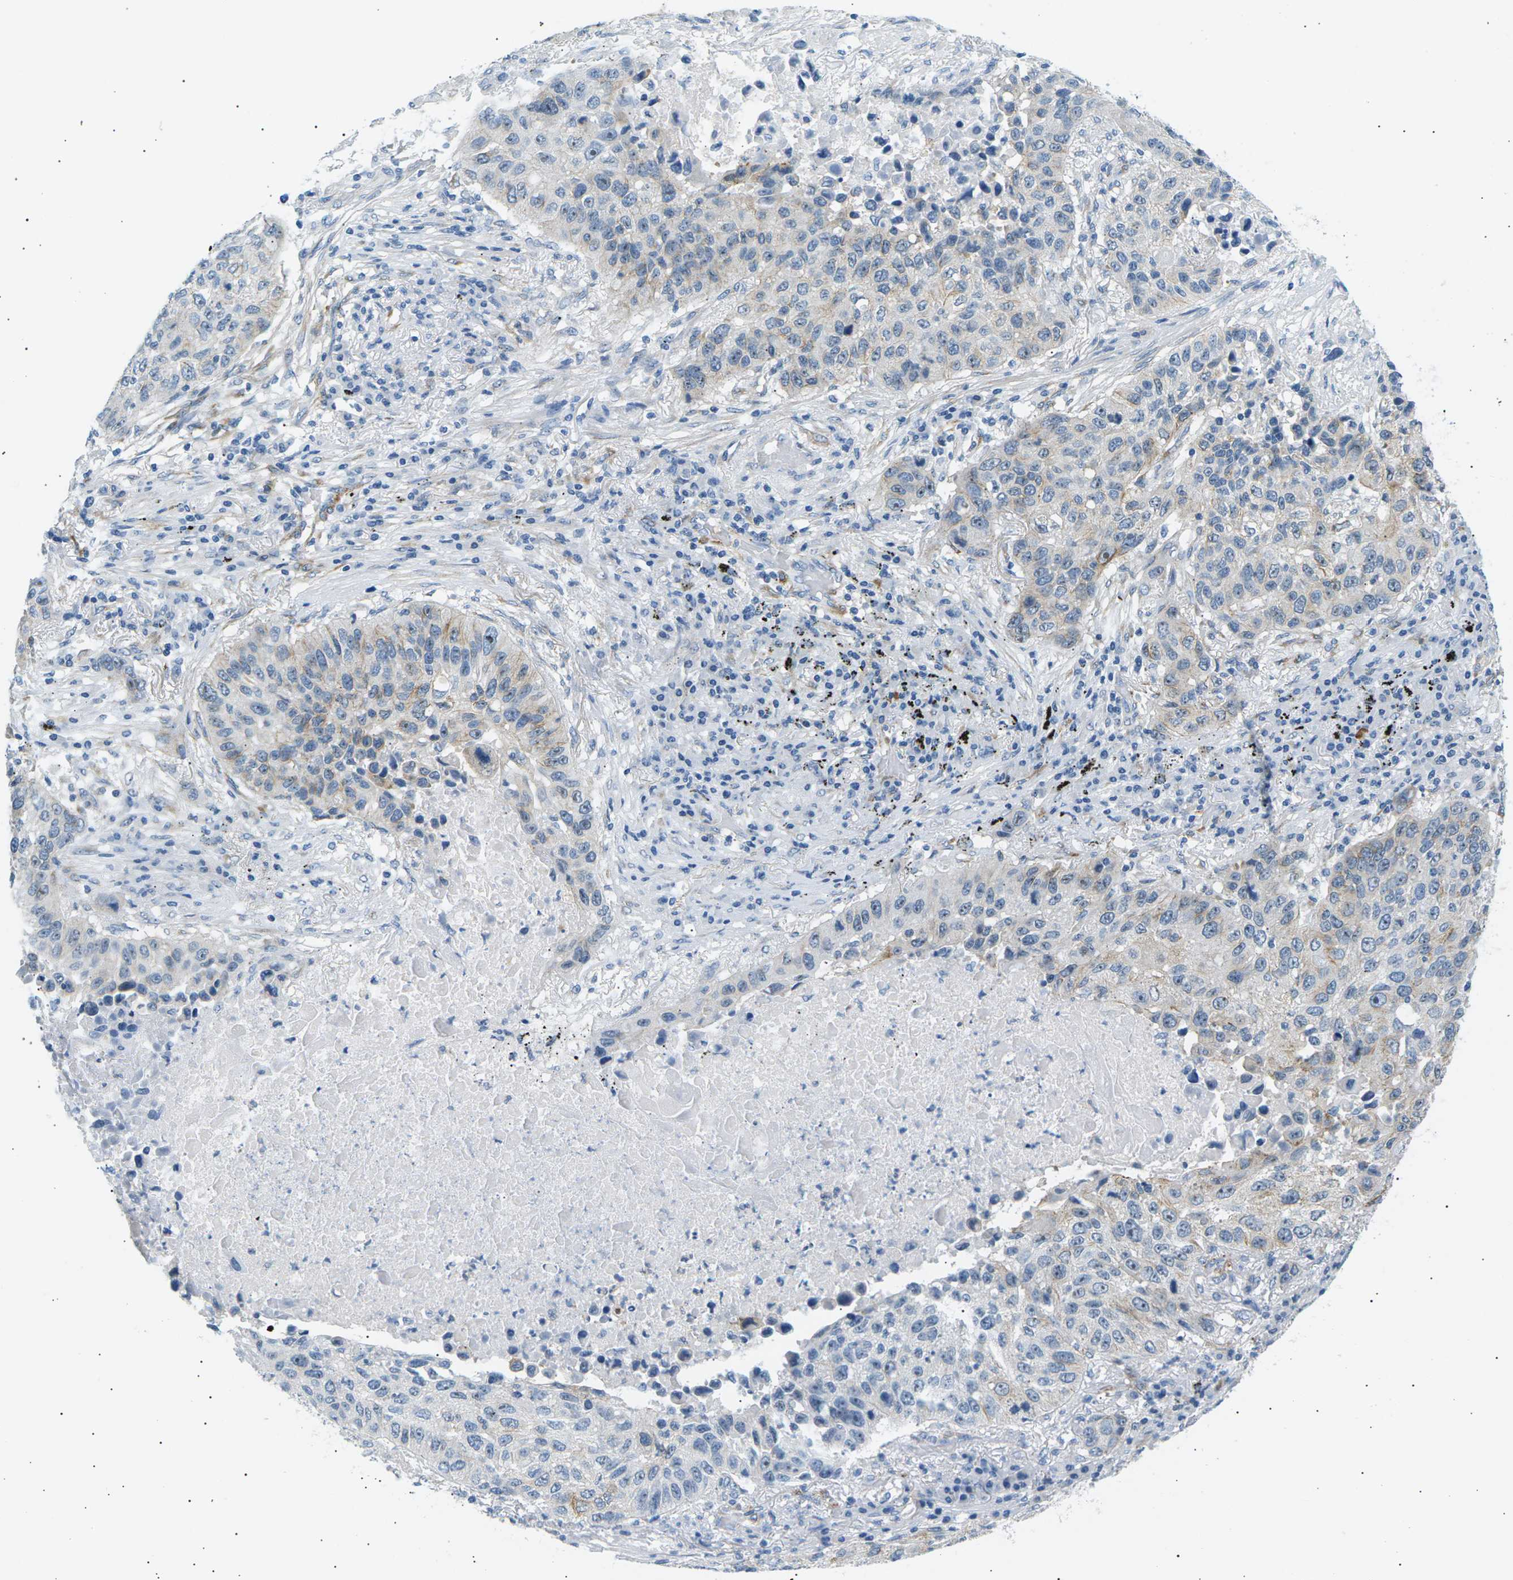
{"staining": {"intensity": "weak", "quantity": "25%-75%", "location": "cytoplasmic/membranous"}, "tissue": "lung cancer", "cell_type": "Tumor cells", "image_type": "cancer", "snomed": [{"axis": "morphology", "description": "Squamous cell carcinoma, NOS"}, {"axis": "topography", "description": "Lung"}], "caption": "This is an image of immunohistochemistry (IHC) staining of squamous cell carcinoma (lung), which shows weak expression in the cytoplasmic/membranous of tumor cells.", "gene": "SEPTIN5", "patient": {"sex": "male", "age": 57}}